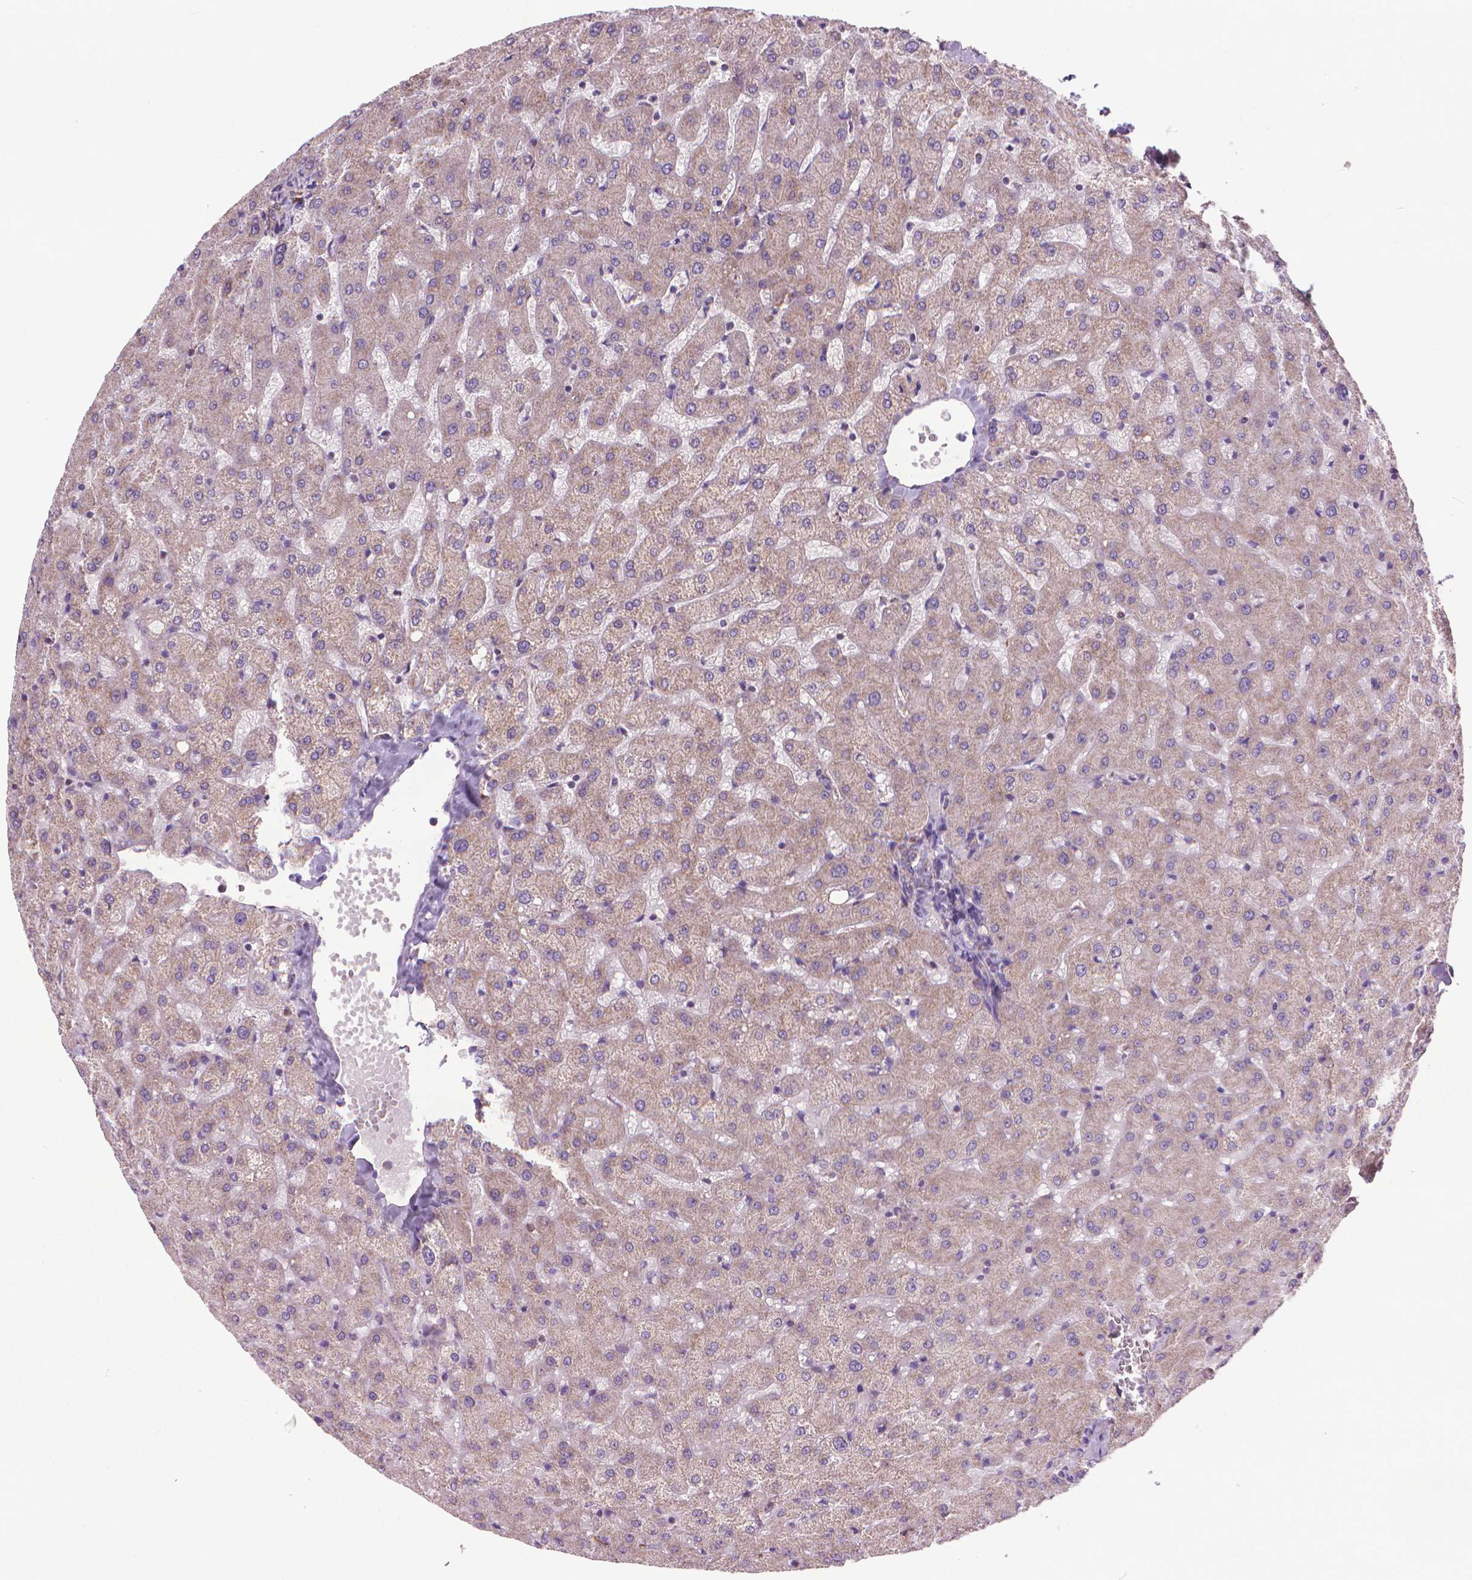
{"staining": {"intensity": "moderate", "quantity": "<25%", "location": "cytoplasmic/membranous"}, "tissue": "liver", "cell_type": "Cholangiocytes", "image_type": "normal", "snomed": [{"axis": "morphology", "description": "Normal tissue, NOS"}, {"axis": "topography", "description": "Liver"}], "caption": "Cholangiocytes display low levels of moderate cytoplasmic/membranous staining in about <25% of cells in benign liver. The protein is stained brown, and the nuclei are stained in blue (DAB IHC with brightfield microscopy, high magnification).", "gene": "VDAC1", "patient": {"sex": "female", "age": 50}}